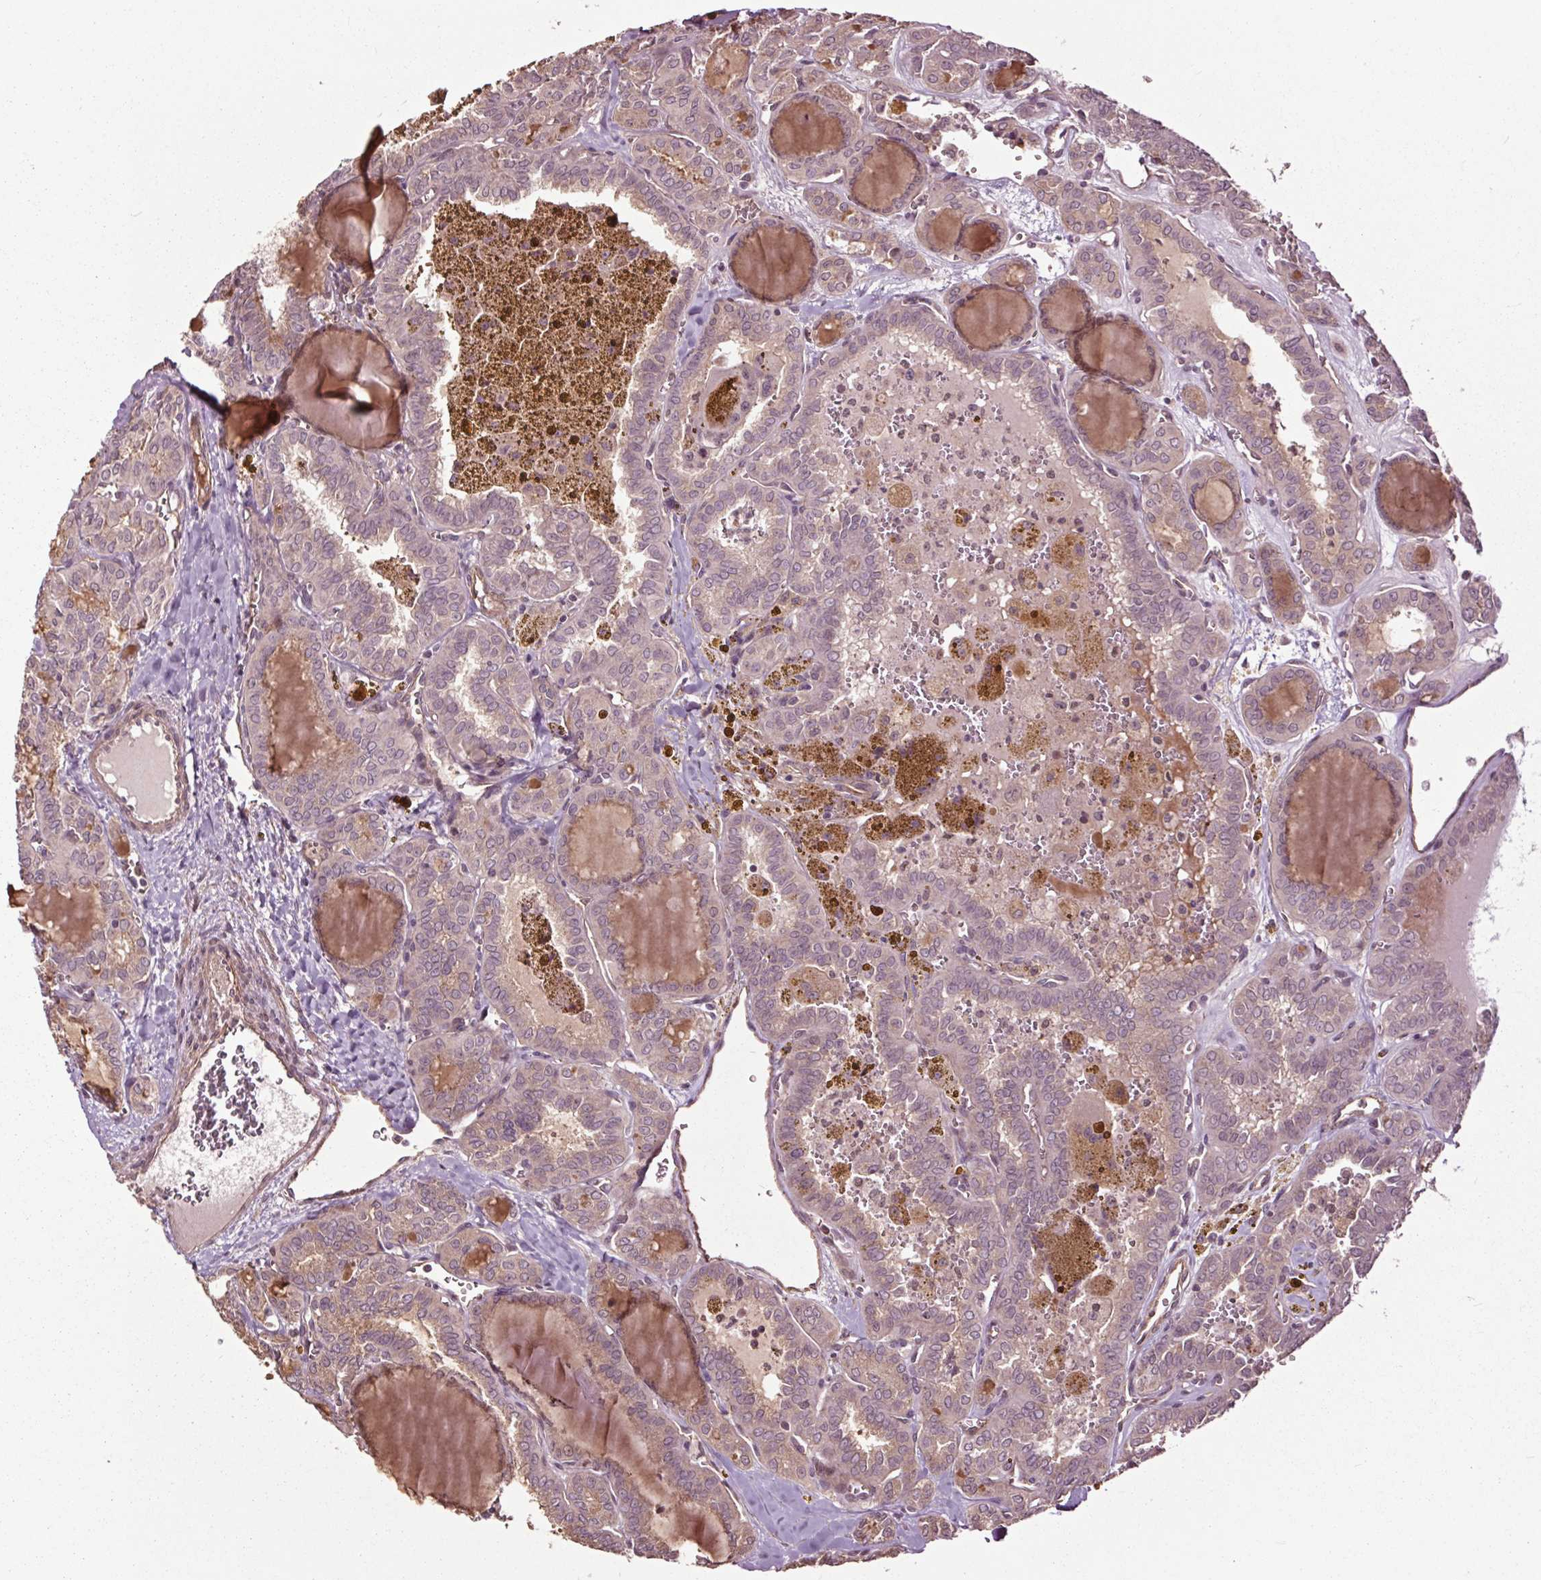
{"staining": {"intensity": "negative", "quantity": "none", "location": "none"}, "tissue": "thyroid cancer", "cell_type": "Tumor cells", "image_type": "cancer", "snomed": [{"axis": "morphology", "description": "Papillary adenocarcinoma, NOS"}, {"axis": "topography", "description": "Thyroid gland"}], "caption": "IHC micrograph of neoplastic tissue: thyroid cancer stained with DAB (3,3'-diaminobenzidine) reveals no significant protein staining in tumor cells.", "gene": "CEP95", "patient": {"sex": "female", "age": 41}}